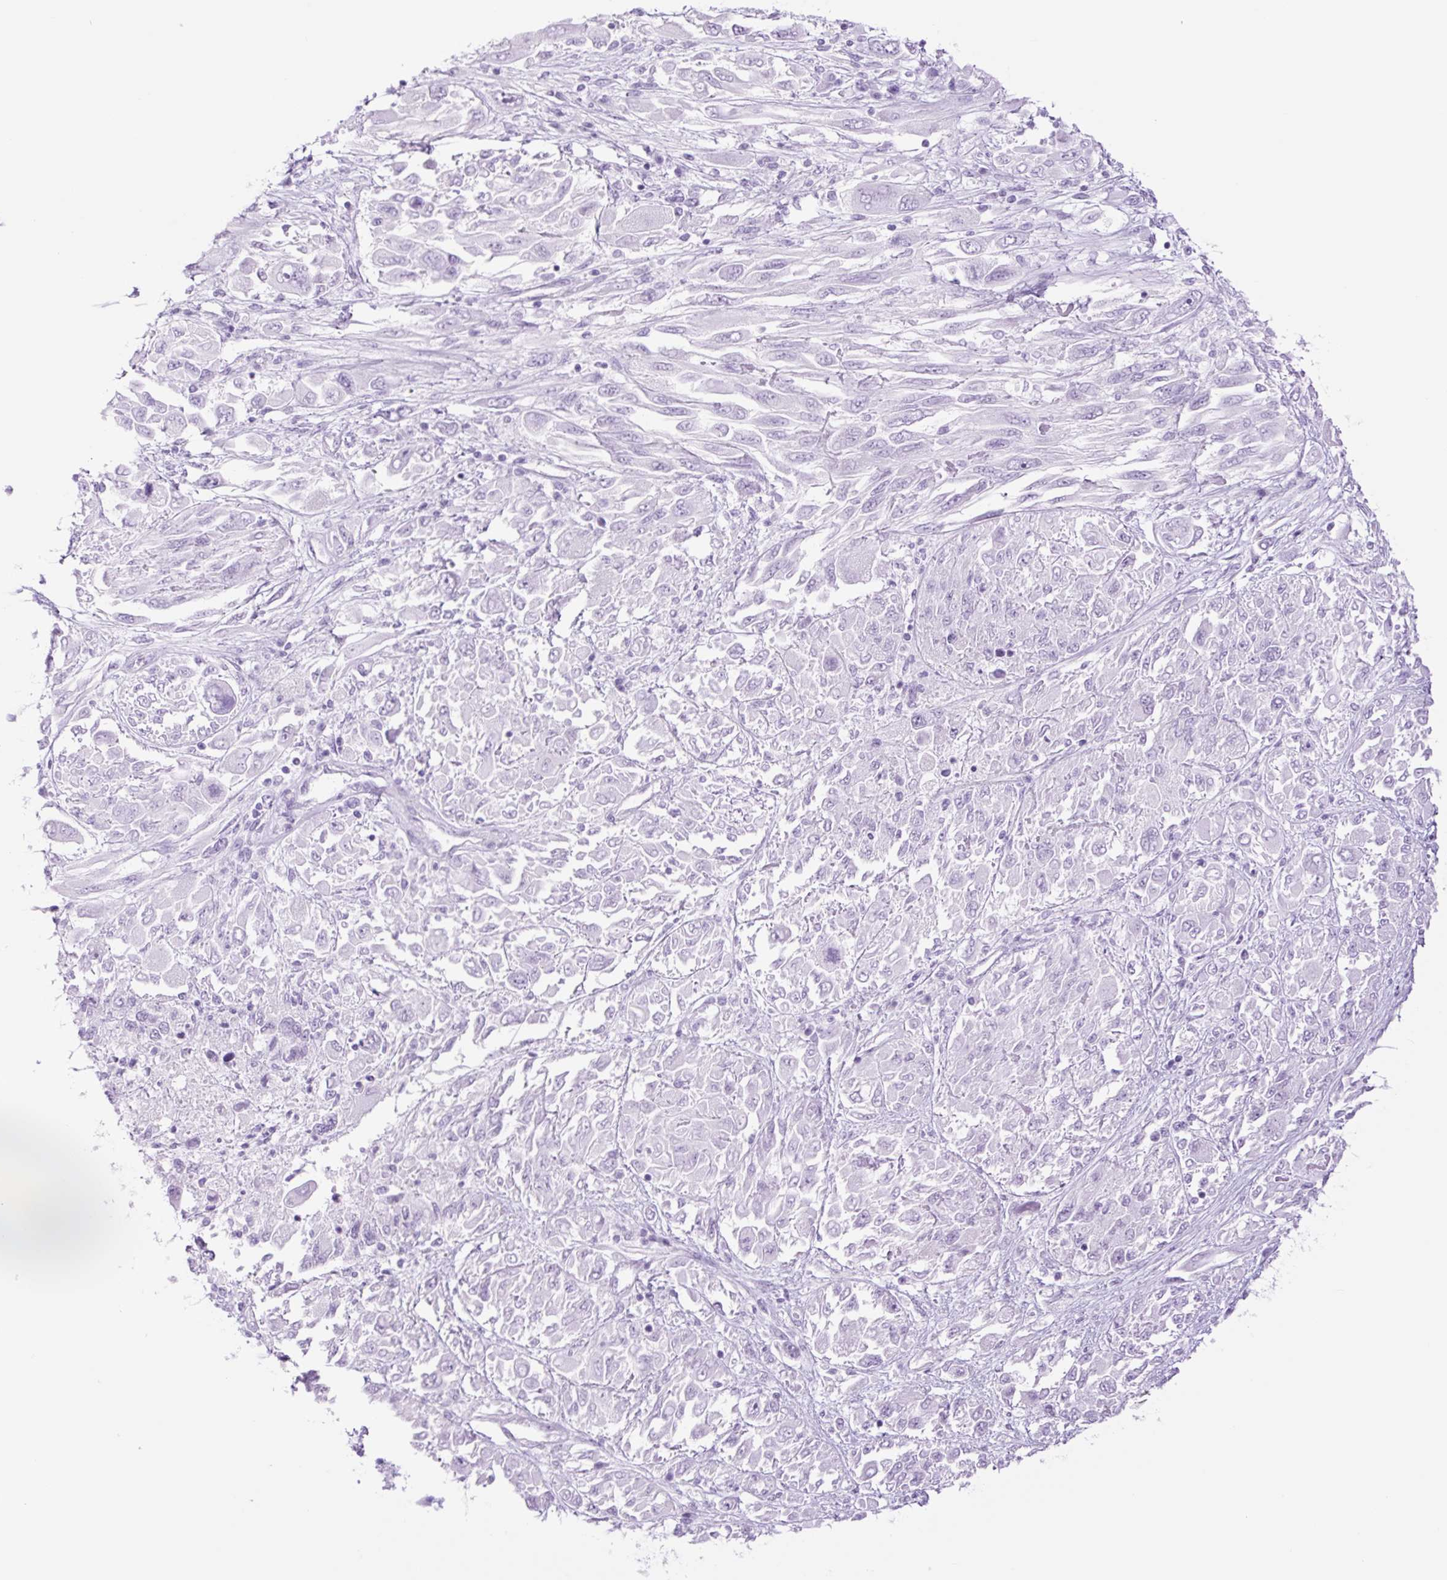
{"staining": {"intensity": "negative", "quantity": "none", "location": "none"}, "tissue": "melanoma", "cell_type": "Tumor cells", "image_type": "cancer", "snomed": [{"axis": "morphology", "description": "Malignant melanoma, NOS"}, {"axis": "topography", "description": "Skin"}], "caption": "Melanoma was stained to show a protein in brown. There is no significant positivity in tumor cells.", "gene": "TFF2", "patient": {"sex": "female", "age": 91}}